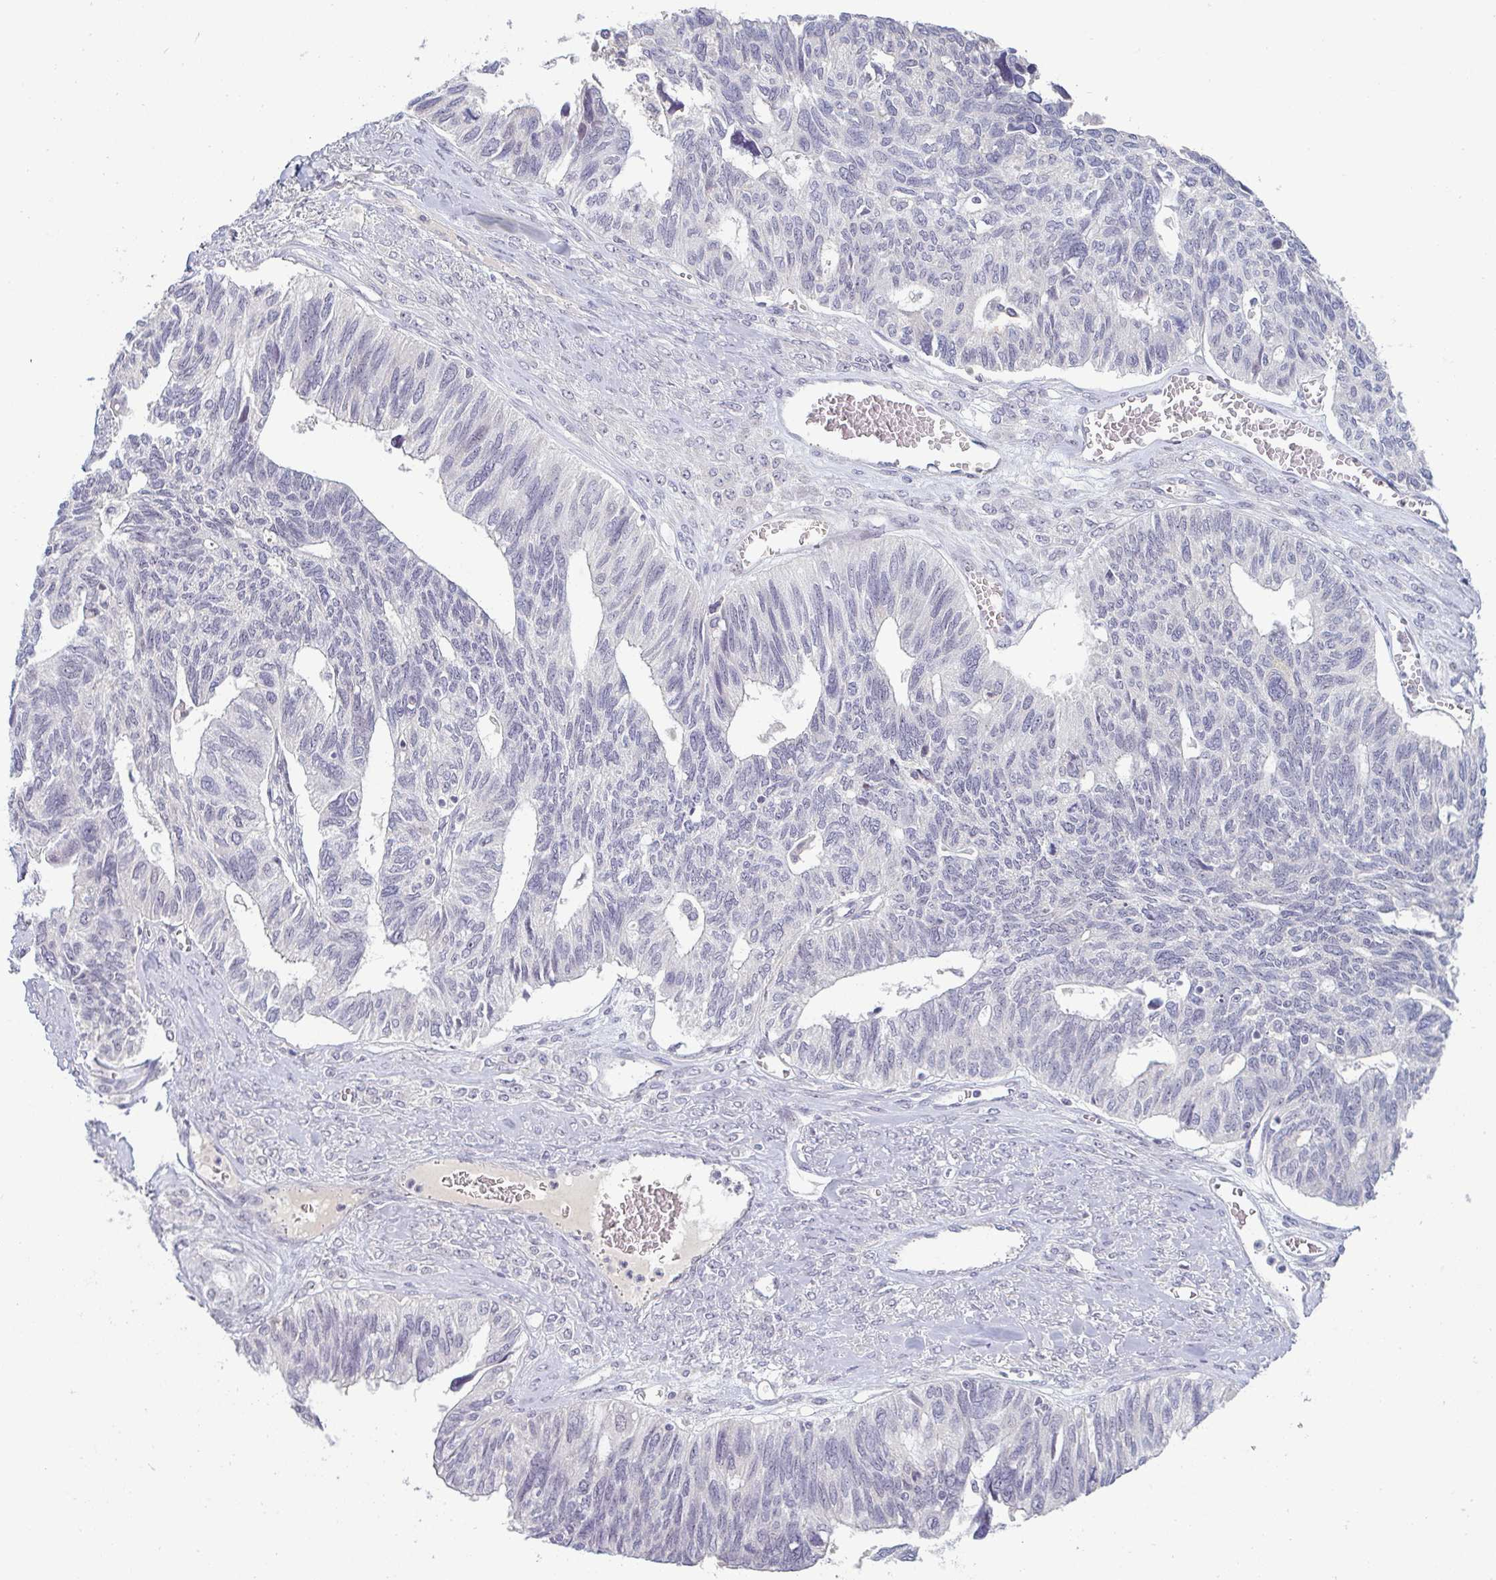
{"staining": {"intensity": "negative", "quantity": "none", "location": "none"}, "tissue": "ovarian cancer", "cell_type": "Tumor cells", "image_type": "cancer", "snomed": [{"axis": "morphology", "description": "Cystadenocarcinoma, serous, NOS"}, {"axis": "topography", "description": "Ovary"}], "caption": "Immunohistochemical staining of human ovarian cancer shows no significant expression in tumor cells. (Brightfield microscopy of DAB (3,3'-diaminobenzidine) immunohistochemistry at high magnification).", "gene": "PPFIA4", "patient": {"sex": "female", "age": 79}}